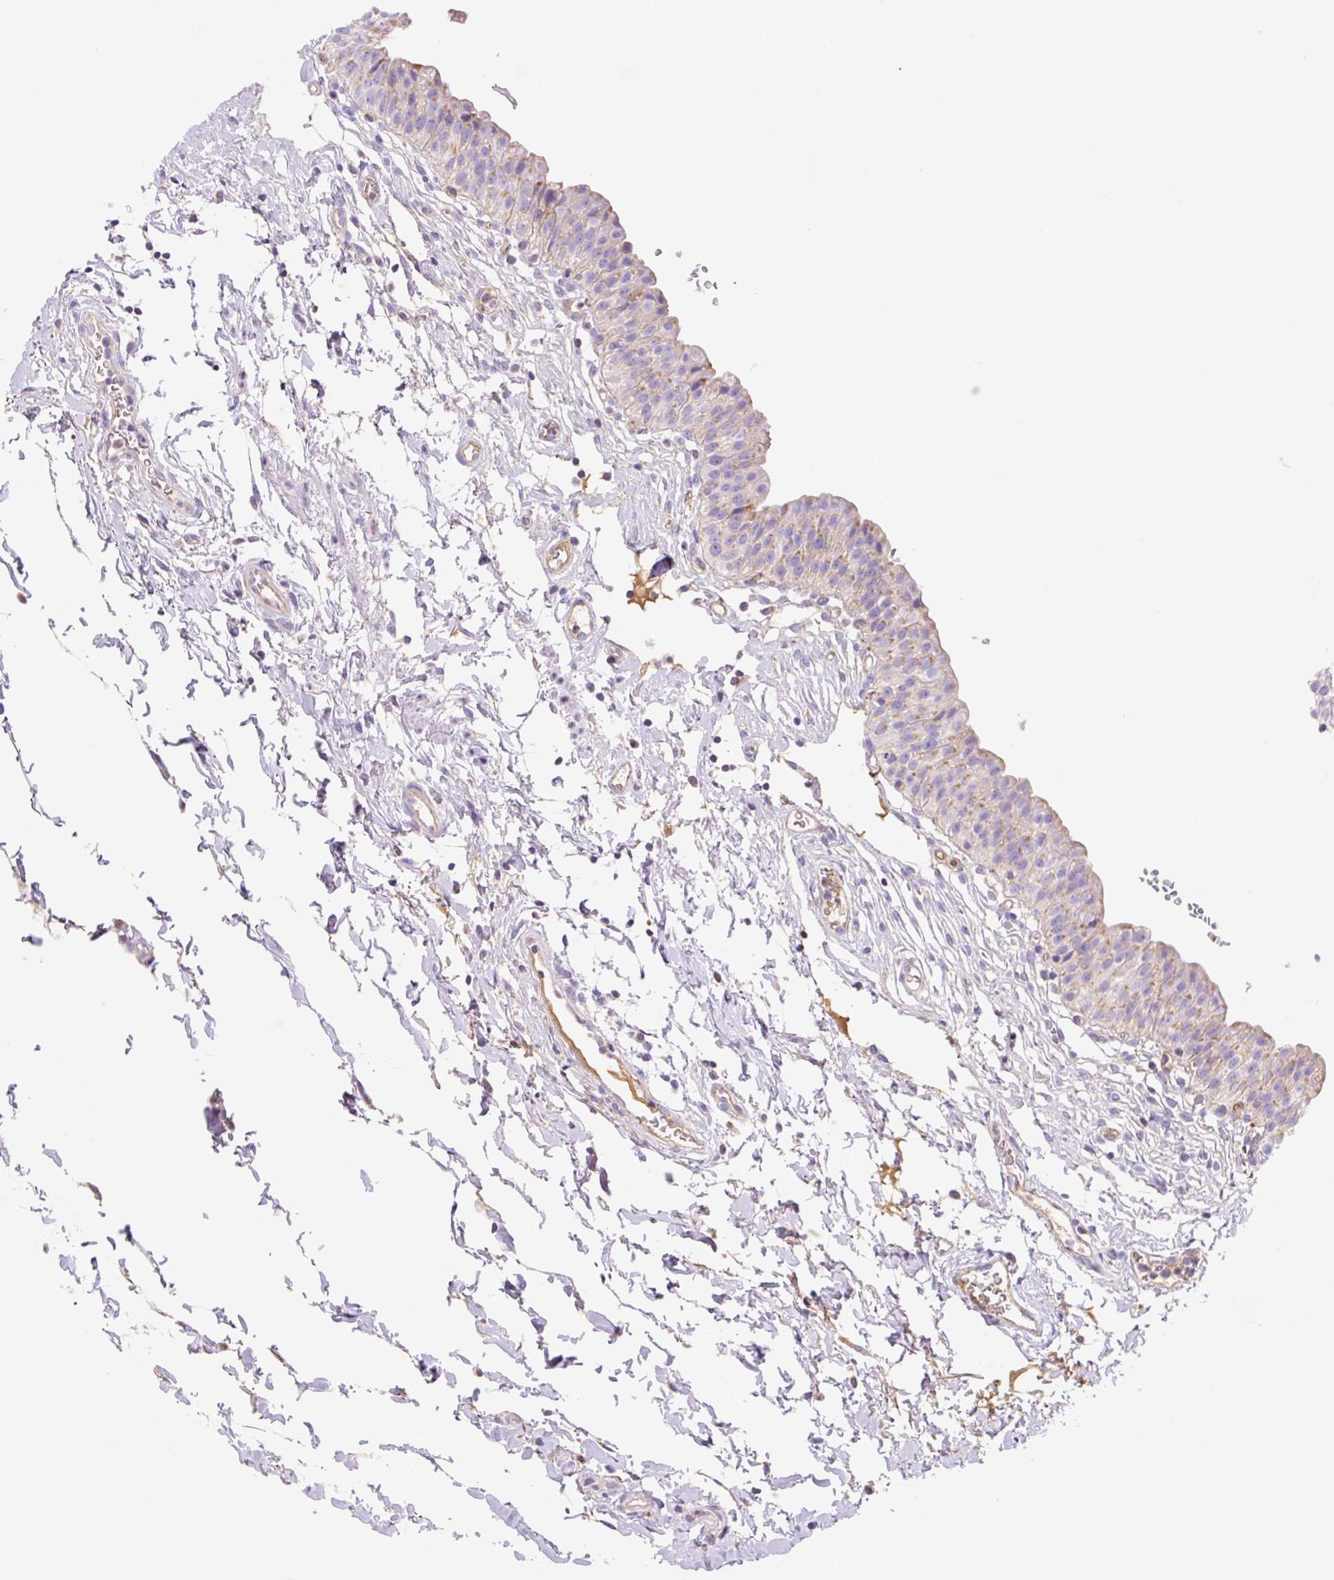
{"staining": {"intensity": "moderate", "quantity": "25%-75%", "location": "cytoplasmic/membranous"}, "tissue": "urinary bladder", "cell_type": "Urothelial cells", "image_type": "normal", "snomed": [{"axis": "morphology", "description": "Normal tissue, NOS"}, {"axis": "topography", "description": "Urinary bladder"}, {"axis": "topography", "description": "Peripheral nerve tissue"}], "caption": "A medium amount of moderate cytoplasmic/membranous expression is appreciated in about 25%-75% of urothelial cells in benign urinary bladder.", "gene": "ETNK2", "patient": {"sex": "male", "age": 55}}